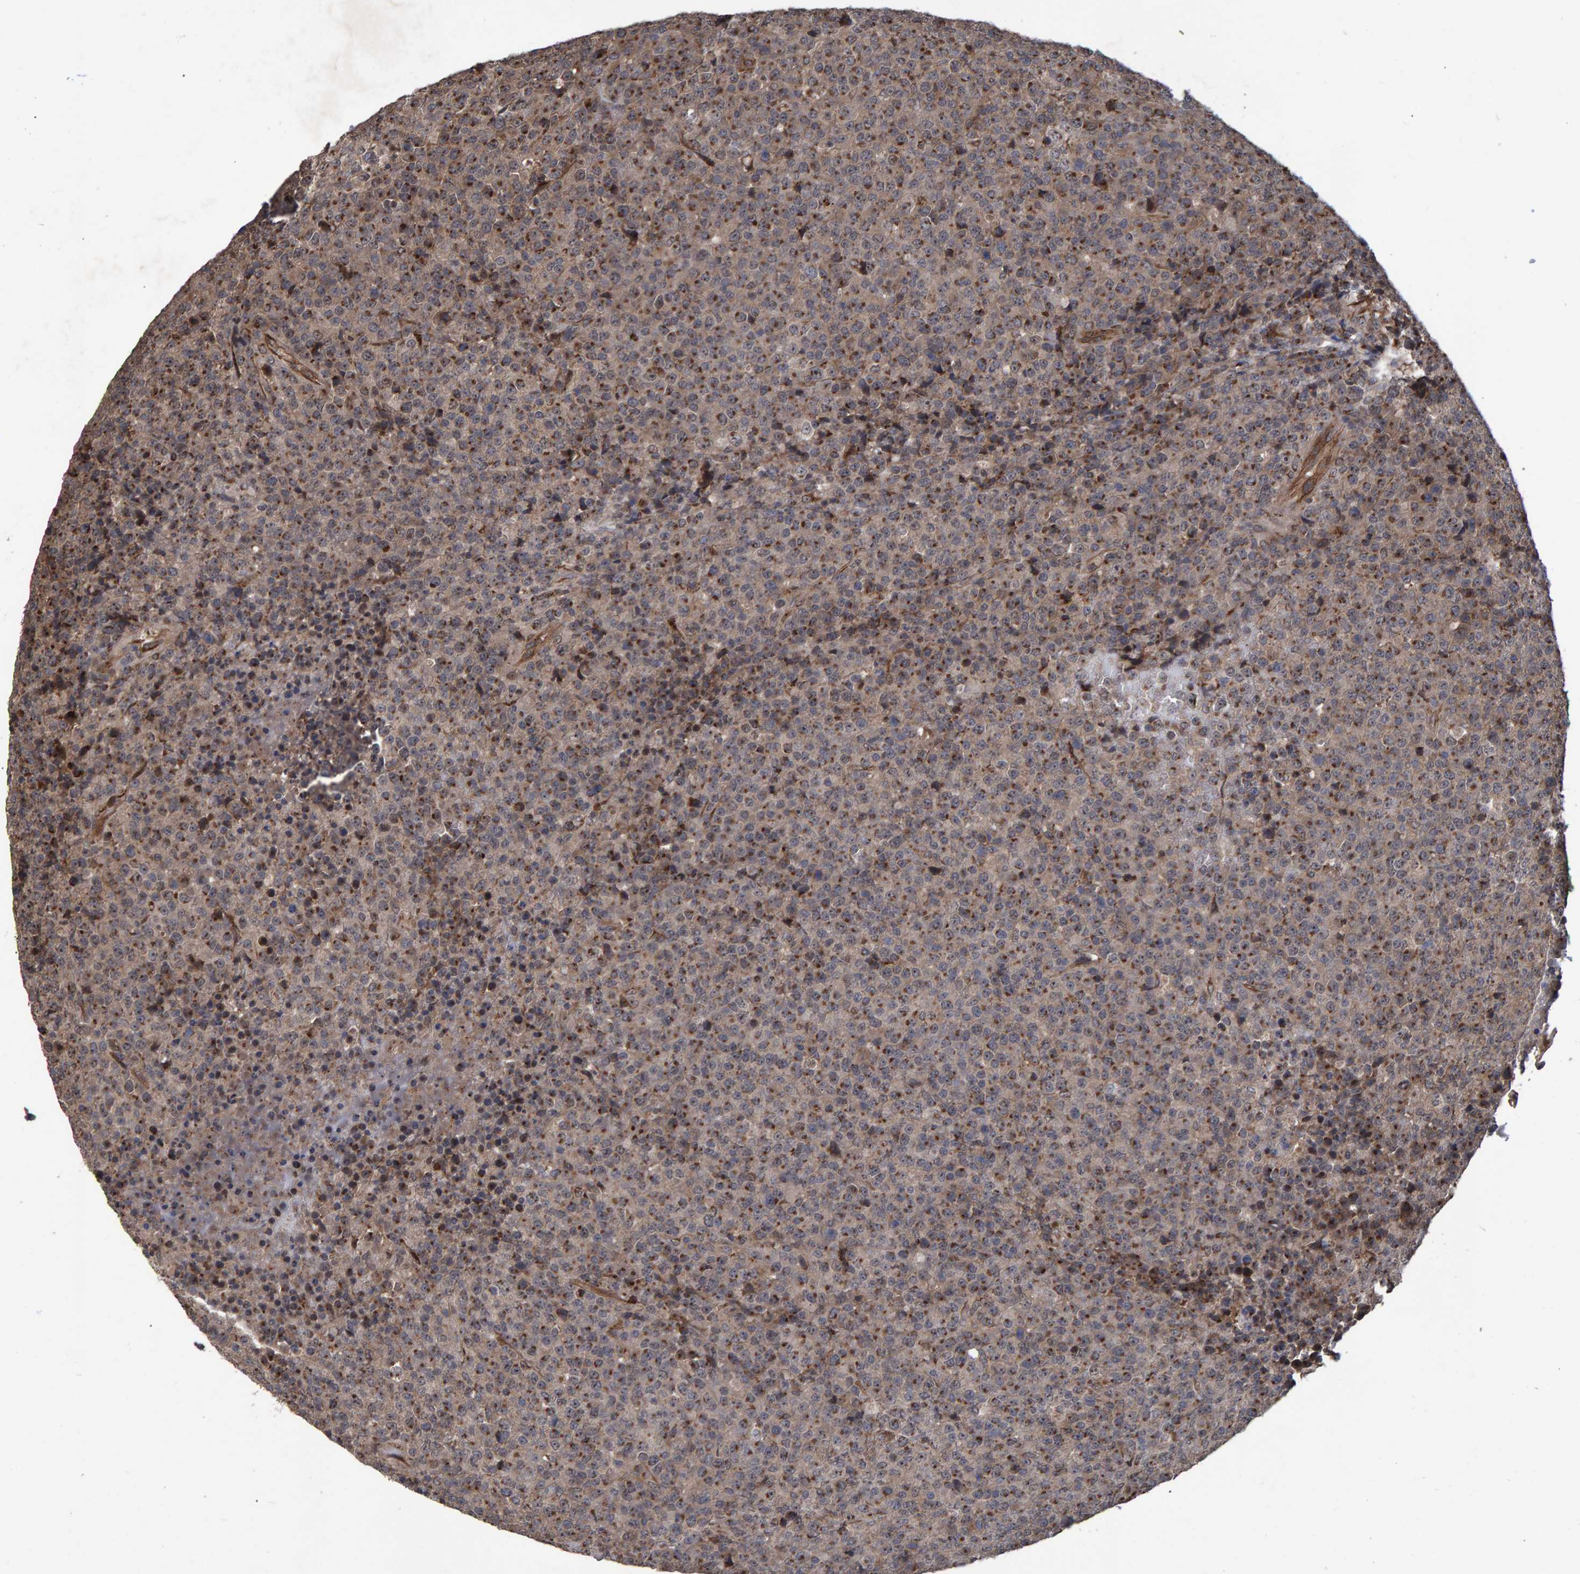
{"staining": {"intensity": "moderate", "quantity": ">75%", "location": "cytoplasmic/membranous"}, "tissue": "lymphoma", "cell_type": "Tumor cells", "image_type": "cancer", "snomed": [{"axis": "morphology", "description": "Malignant lymphoma, non-Hodgkin's type, High grade"}, {"axis": "topography", "description": "Lymph node"}], "caption": "Human malignant lymphoma, non-Hodgkin's type (high-grade) stained with a protein marker displays moderate staining in tumor cells.", "gene": "TRIM68", "patient": {"sex": "male", "age": 13}}